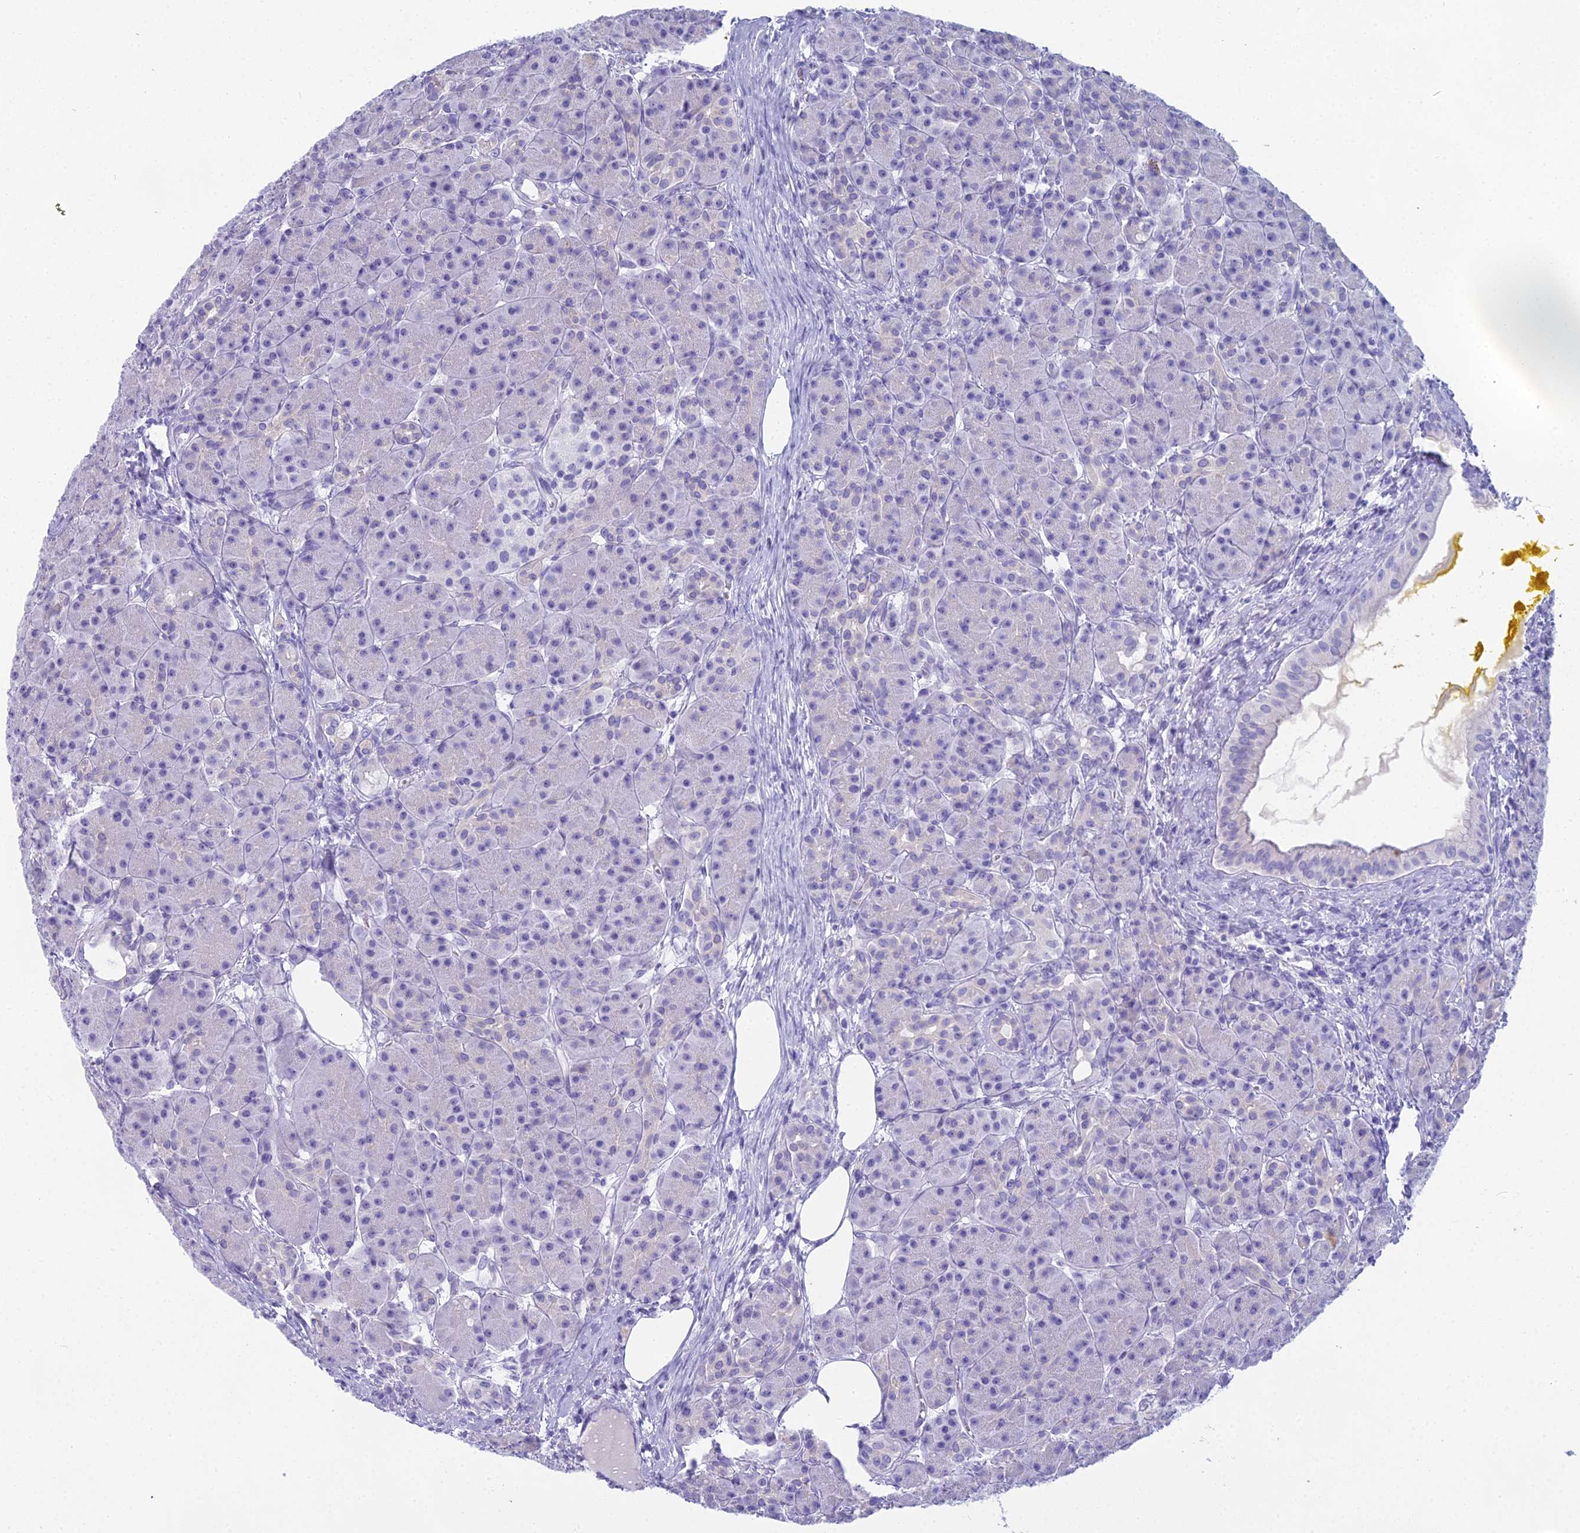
{"staining": {"intensity": "negative", "quantity": "none", "location": "none"}, "tissue": "pancreas", "cell_type": "Exocrine glandular cells", "image_type": "normal", "snomed": [{"axis": "morphology", "description": "Normal tissue, NOS"}, {"axis": "topography", "description": "Pancreas"}], "caption": "High magnification brightfield microscopy of benign pancreas stained with DAB (brown) and counterstained with hematoxylin (blue): exocrine glandular cells show no significant positivity. The staining was performed using DAB to visualize the protein expression in brown, while the nuclei were stained in blue with hematoxylin (Magnification: 20x).", "gene": "UNC80", "patient": {"sex": "male", "age": 63}}